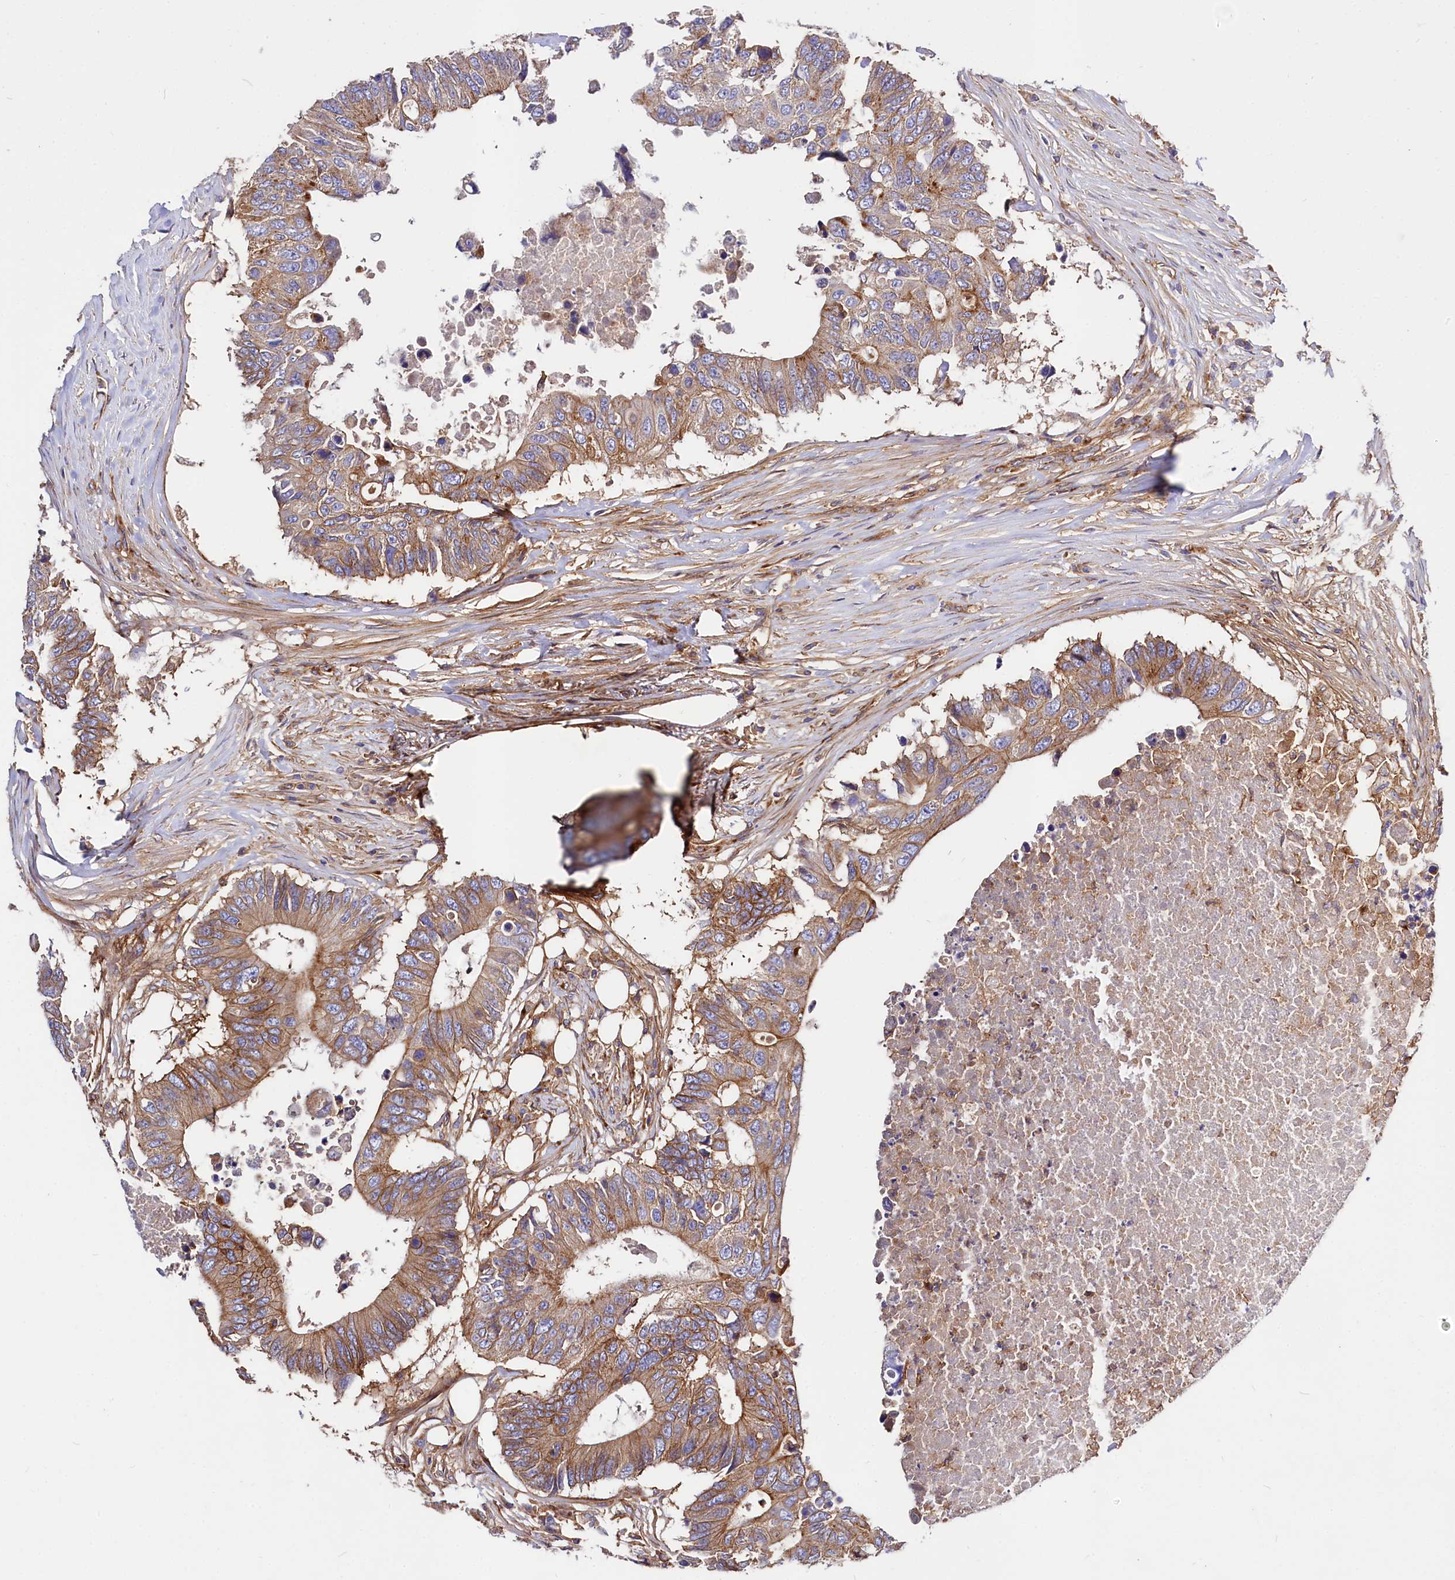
{"staining": {"intensity": "moderate", "quantity": ">75%", "location": "cytoplasmic/membranous"}, "tissue": "colorectal cancer", "cell_type": "Tumor cells", "image_type": "cancer", "snomed": [{"axis": "morphology", "description": "Adenocarcinoma, NOS"}, {"axis": "topography", "description": "Colon"}], "caption": "Moderate cytoplasmic/membranous staining for a protein is seen in approximately >75% of tumor cells of adenocarcinoma (colorectal) using immunohistochemistry (IHC).", "gene": "ANO6", "patient": {"sex": "male", "age": 71}}